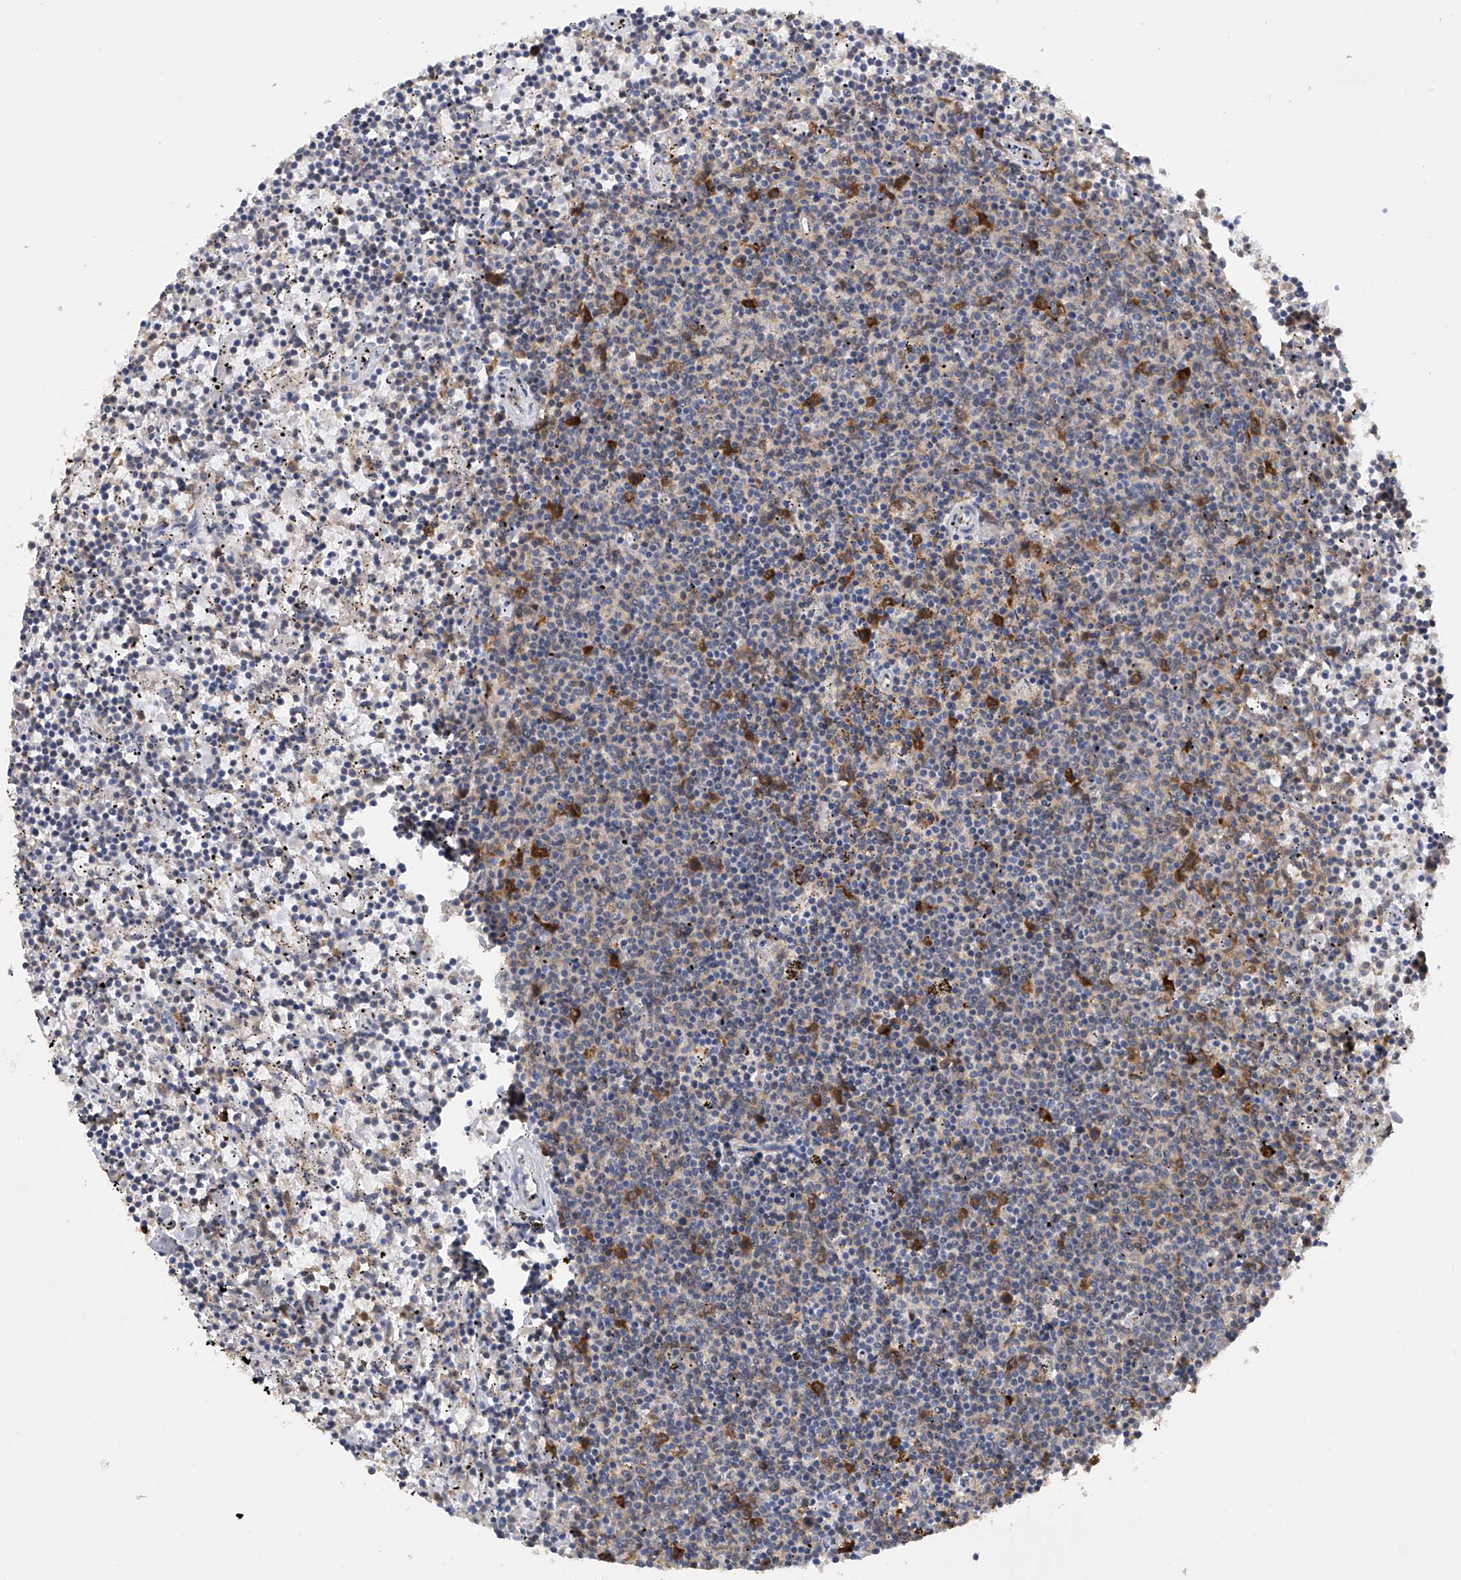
{"staining": {"intensity": "moderate", "quantity": "<25%", "location": "cytoplasmic/membranous"}, "tissue": "lymphoma", "cell_type": "Tumor cells", "image_type": "cancer", "snomed": [{"axis": "morphology", "description": "Malignant lymphoma, non-Hodgkin's type, Low grade"}, {"axis": "topography", "description": "Spleen"}], "caption": "Immunohistochemical staining of low-grade malignant lymphoma, non-Hodgkin's type demonstrates low levels of moderate cytoplasmic/membranous protein expression in approximately <25% of tumor cells. The protein is shown in brown color, while the nuclei are stained blue.", "gene": "NUDT17", "patient": {"sex": "female", "age": 50}}